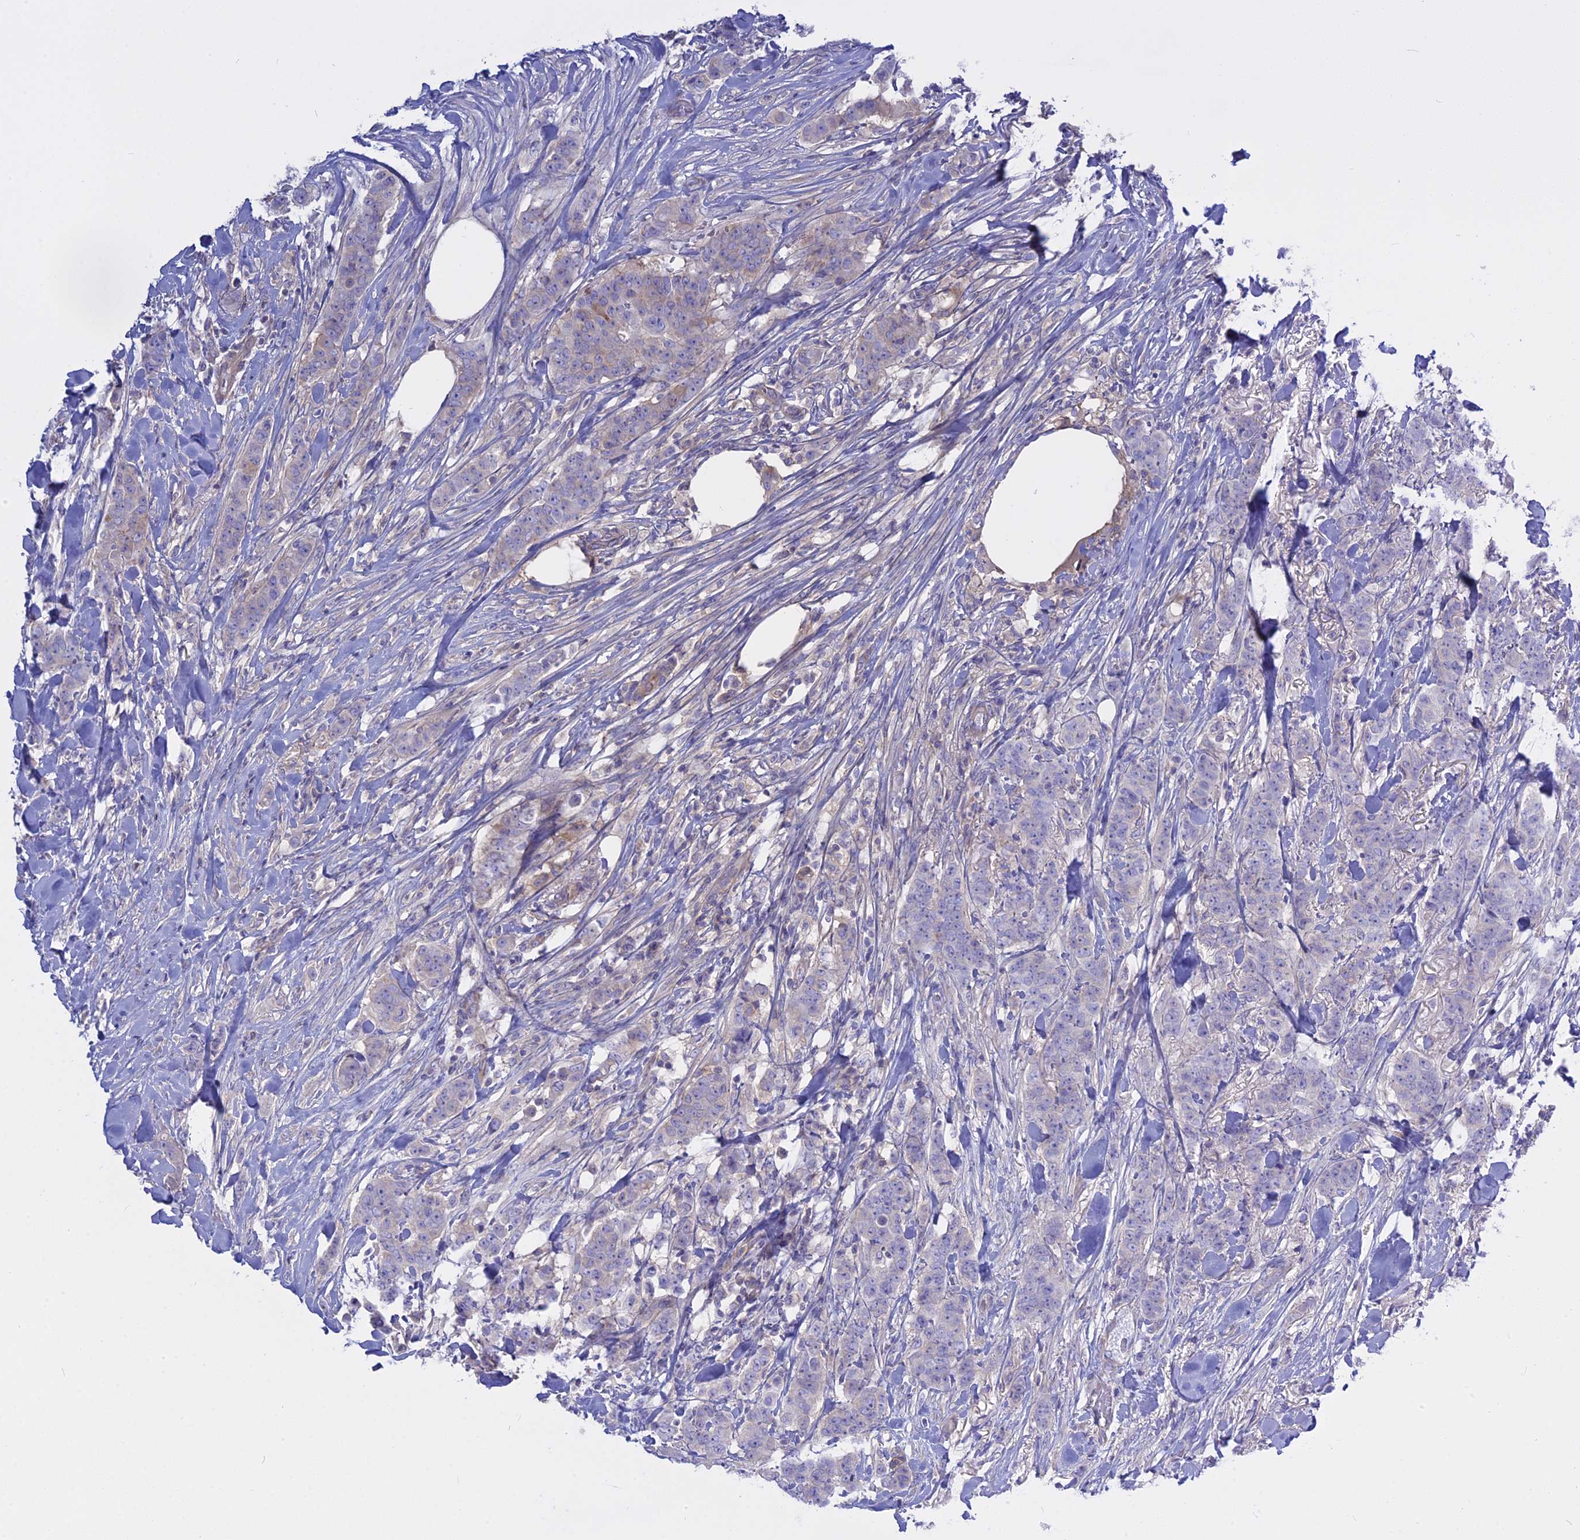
{"staining": {"intensity": "negative", "quantity": "none", "location": "none"}, "tissue": "breast cancer", "cell_type": "Tumor cells", "image_type": "cancer", "snomed": [{"axis": "morphology", "description": "Duct carcinoma"}, {"axis": "topography", "description": "Breast"}], "caption": "Breast infiltrating ductal carcinoma stained for a protein using IHC shows no expression tumor cells.", "gene": "AHCYL1", "patient": {"sex": "female", "age": 40}}